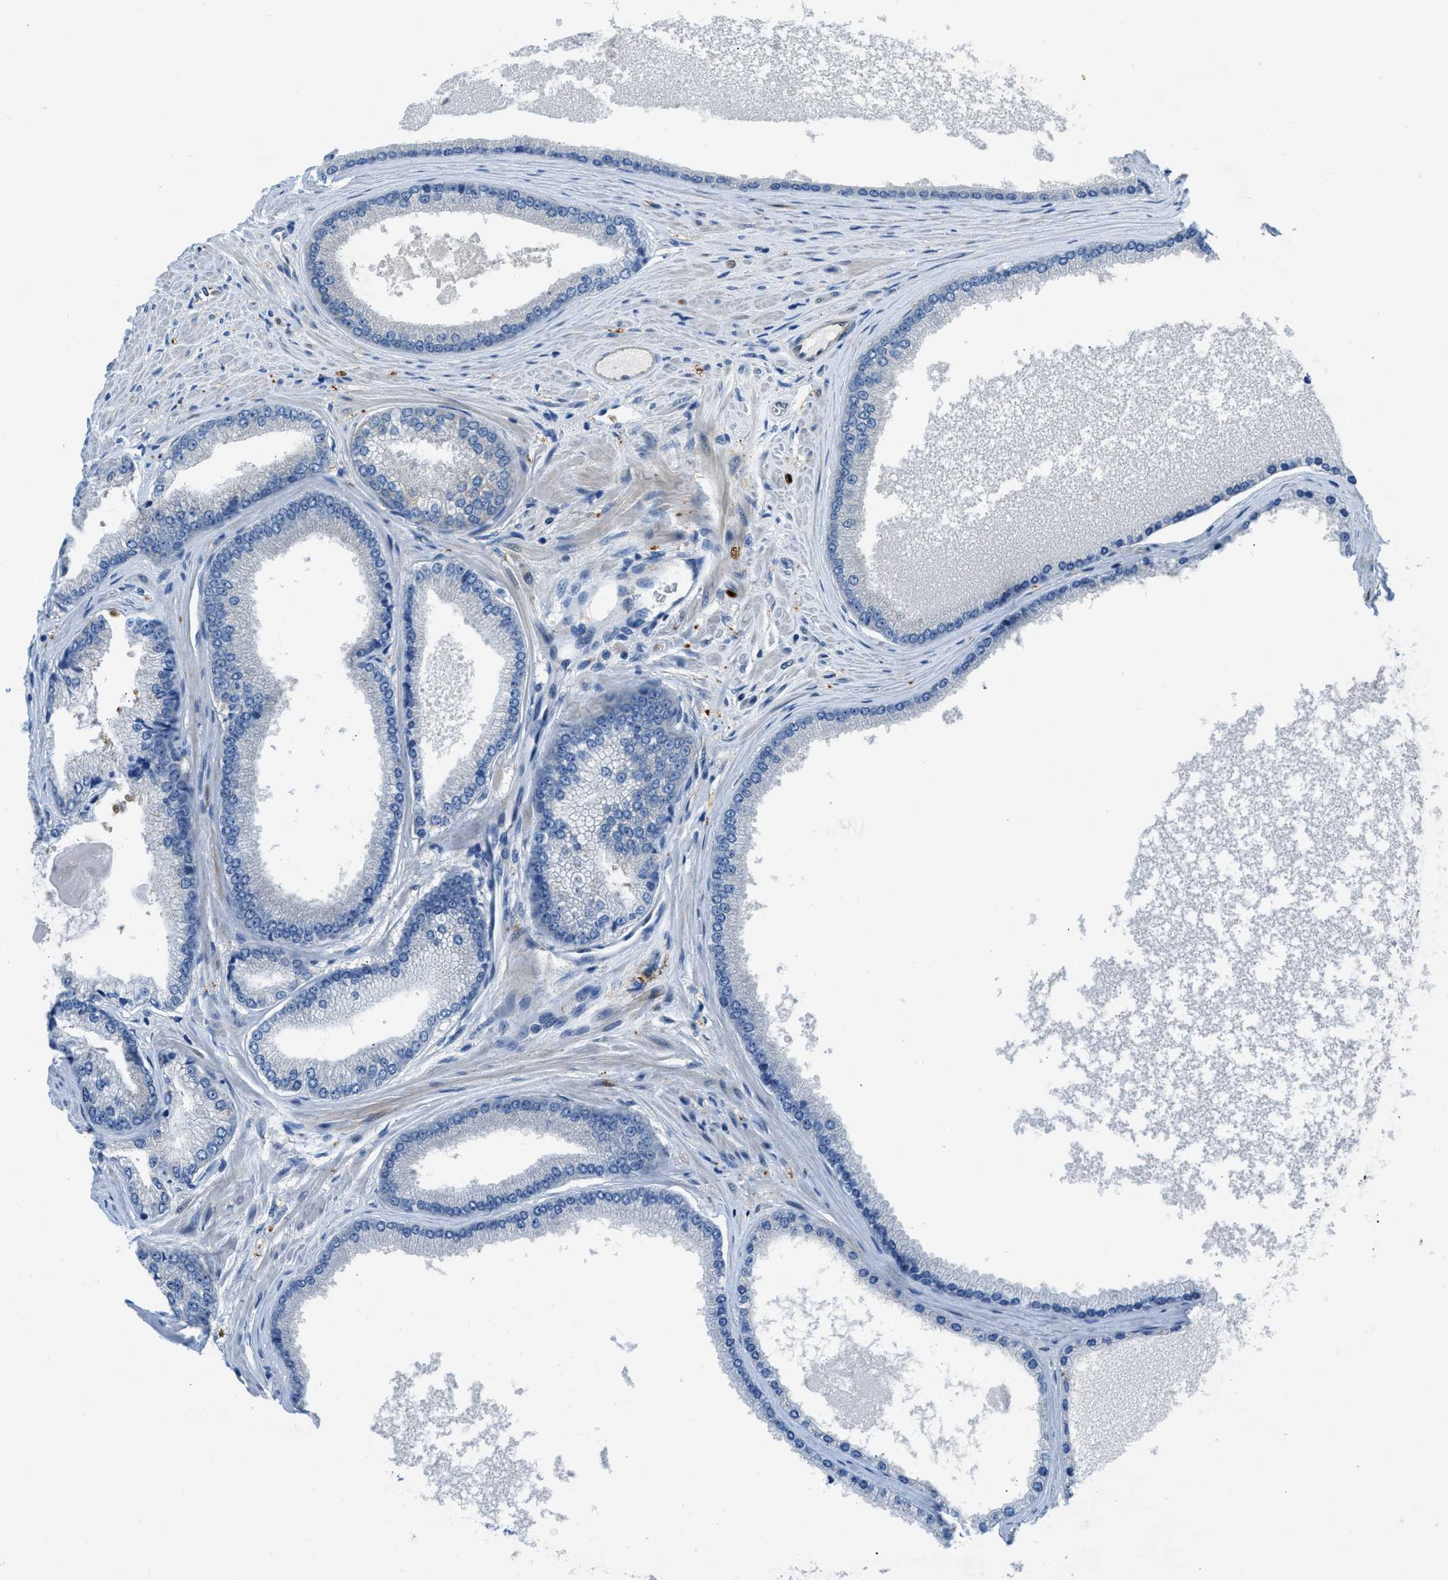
{"staining": {"intensity": "negative", "quantity": "none", "location": "none"}, "tissue": "prostate cancer", "cell_type": "Tumor cells", "image_type": "cancer", "snomed": [{"axis": "morphology", "description": "Adenocarcinoma, High grade"}, {"axis": "topography", "description": "Prostate"}], "caption": "High-grade adenocarcinoma (prostate) was stained to show a protein in brown. There is no significant positivity in tumor cells. (Stains: DAB (3,3'-diaminobenzidine) IHC with hematoxylin counter stain, Microscopy: brightfield microscopy at high magnification).", "gene": "PFKP", "patient": {"sex": "male", "age": 61}}